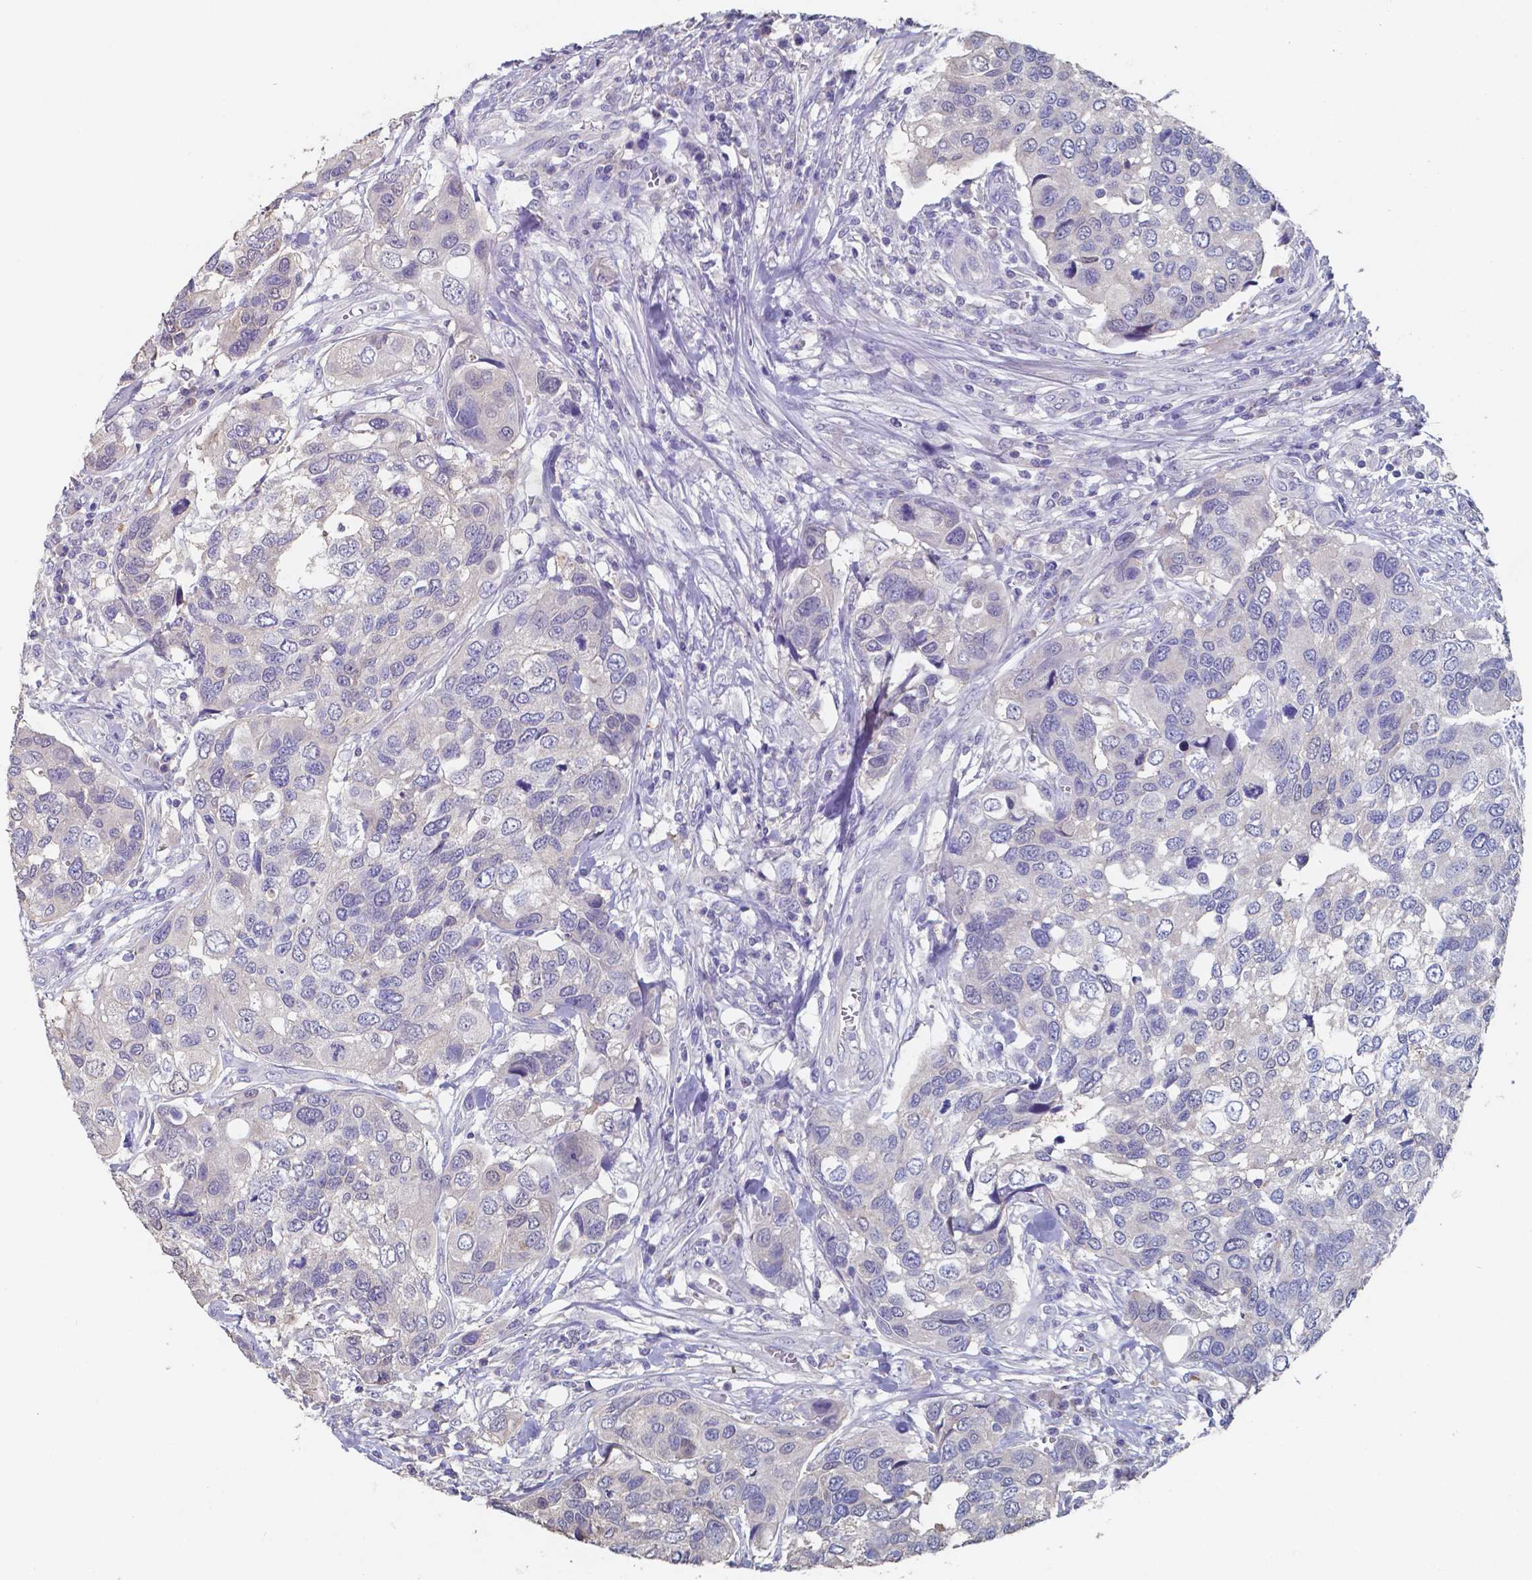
{"staining": {"intensity": "negative", "quantity": "none", "location": "none"}, "tissue": "urothelial cancer", "cell_type": "Tumor cells", "image_type": "cancer", "snomed": [{"axis": "morphology", "description": "Urothelial carcinoma, High grade"}, {"axis": "topography", "description": "Urinary bladder"}], "caption": "The immunohistochemistry (IHC) photomicrograph has no significant staining in tumor cells of high-grade urothelial carcinoma tissue.", "gene": "FOXJ1", "patient": {"sex": "male", "age": 60}}